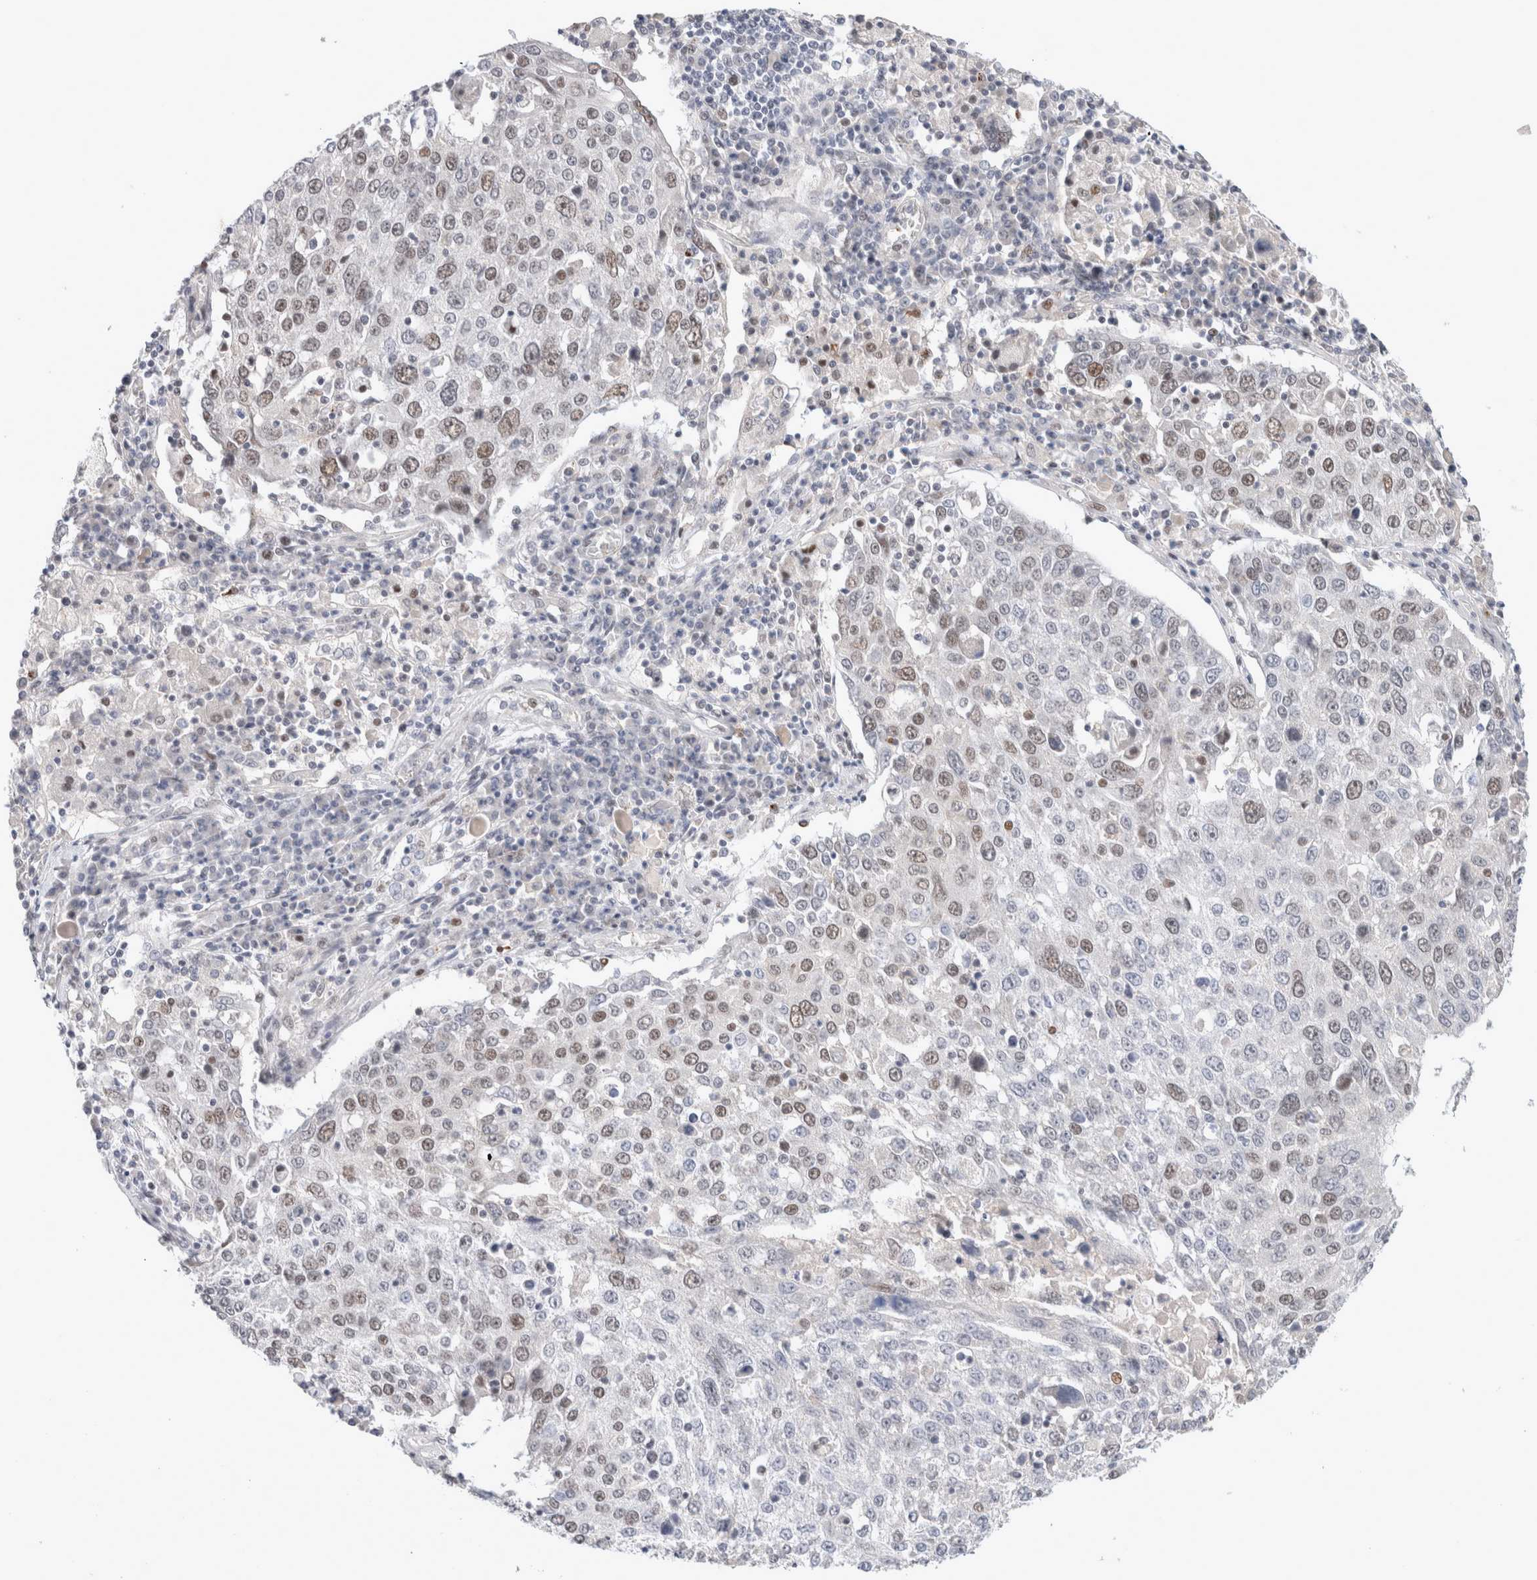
{"staining": {"intensity": "moderate", "quantity": "<25%", "location": "nuclear"}, "tissue": "lung cancer", "cell_type": "Tumor cells", "image_type": "cancer", "snomed": [{"axis": "morphology", "description": "Squamous cell carcinoma, NOS"}, {"axis": "topography", "description": "Lung"}], "caption": "About <25% of tumor cells in human lung cancer exhibit moderate nuclear protein expression as visualized by brown immunohistochemical staining.", "gene": "KNL1", "patient": {"sex": "male", "age": 65}}